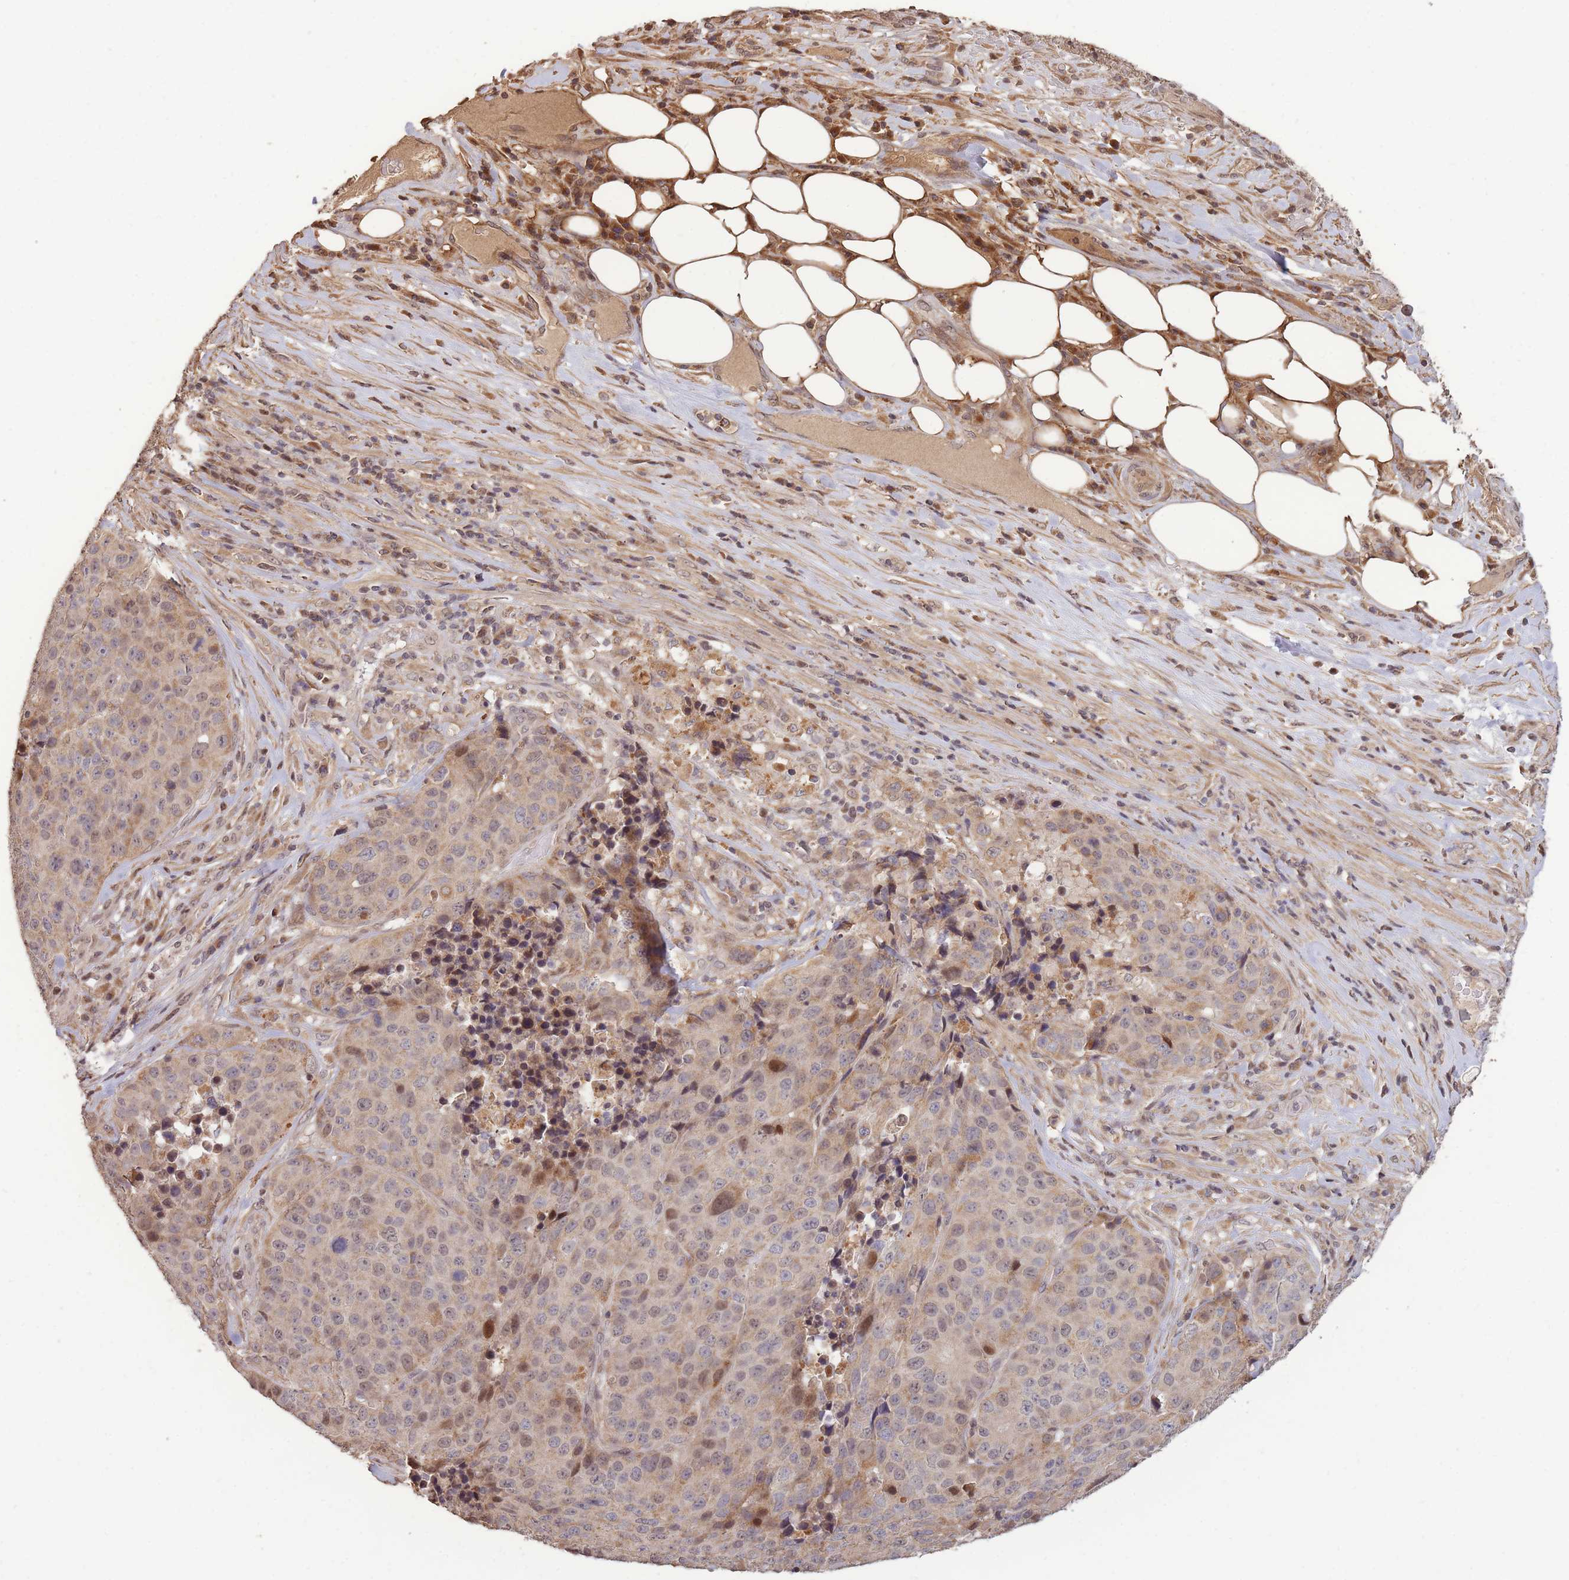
{"staining": {"intensity": "moderate", "quantity": "<25%", "location": "nuclear"}, "tissue": "stomach cancer", "cell_type": "Tumor cells", "image_type": "cancer", "snomed": [{"axis": "morphology", "description": "Adenocarcinoma, NOS"}, {"axis": "topography", "description": "Stomach"}], "caption": "About <25% of tumor cells in human stomach cancer display moderate nuclear protein staining as visualized by brown immunohistochemical staining.", "gene": "RGS14", "patient": {"sex": "male", "age": 71}}